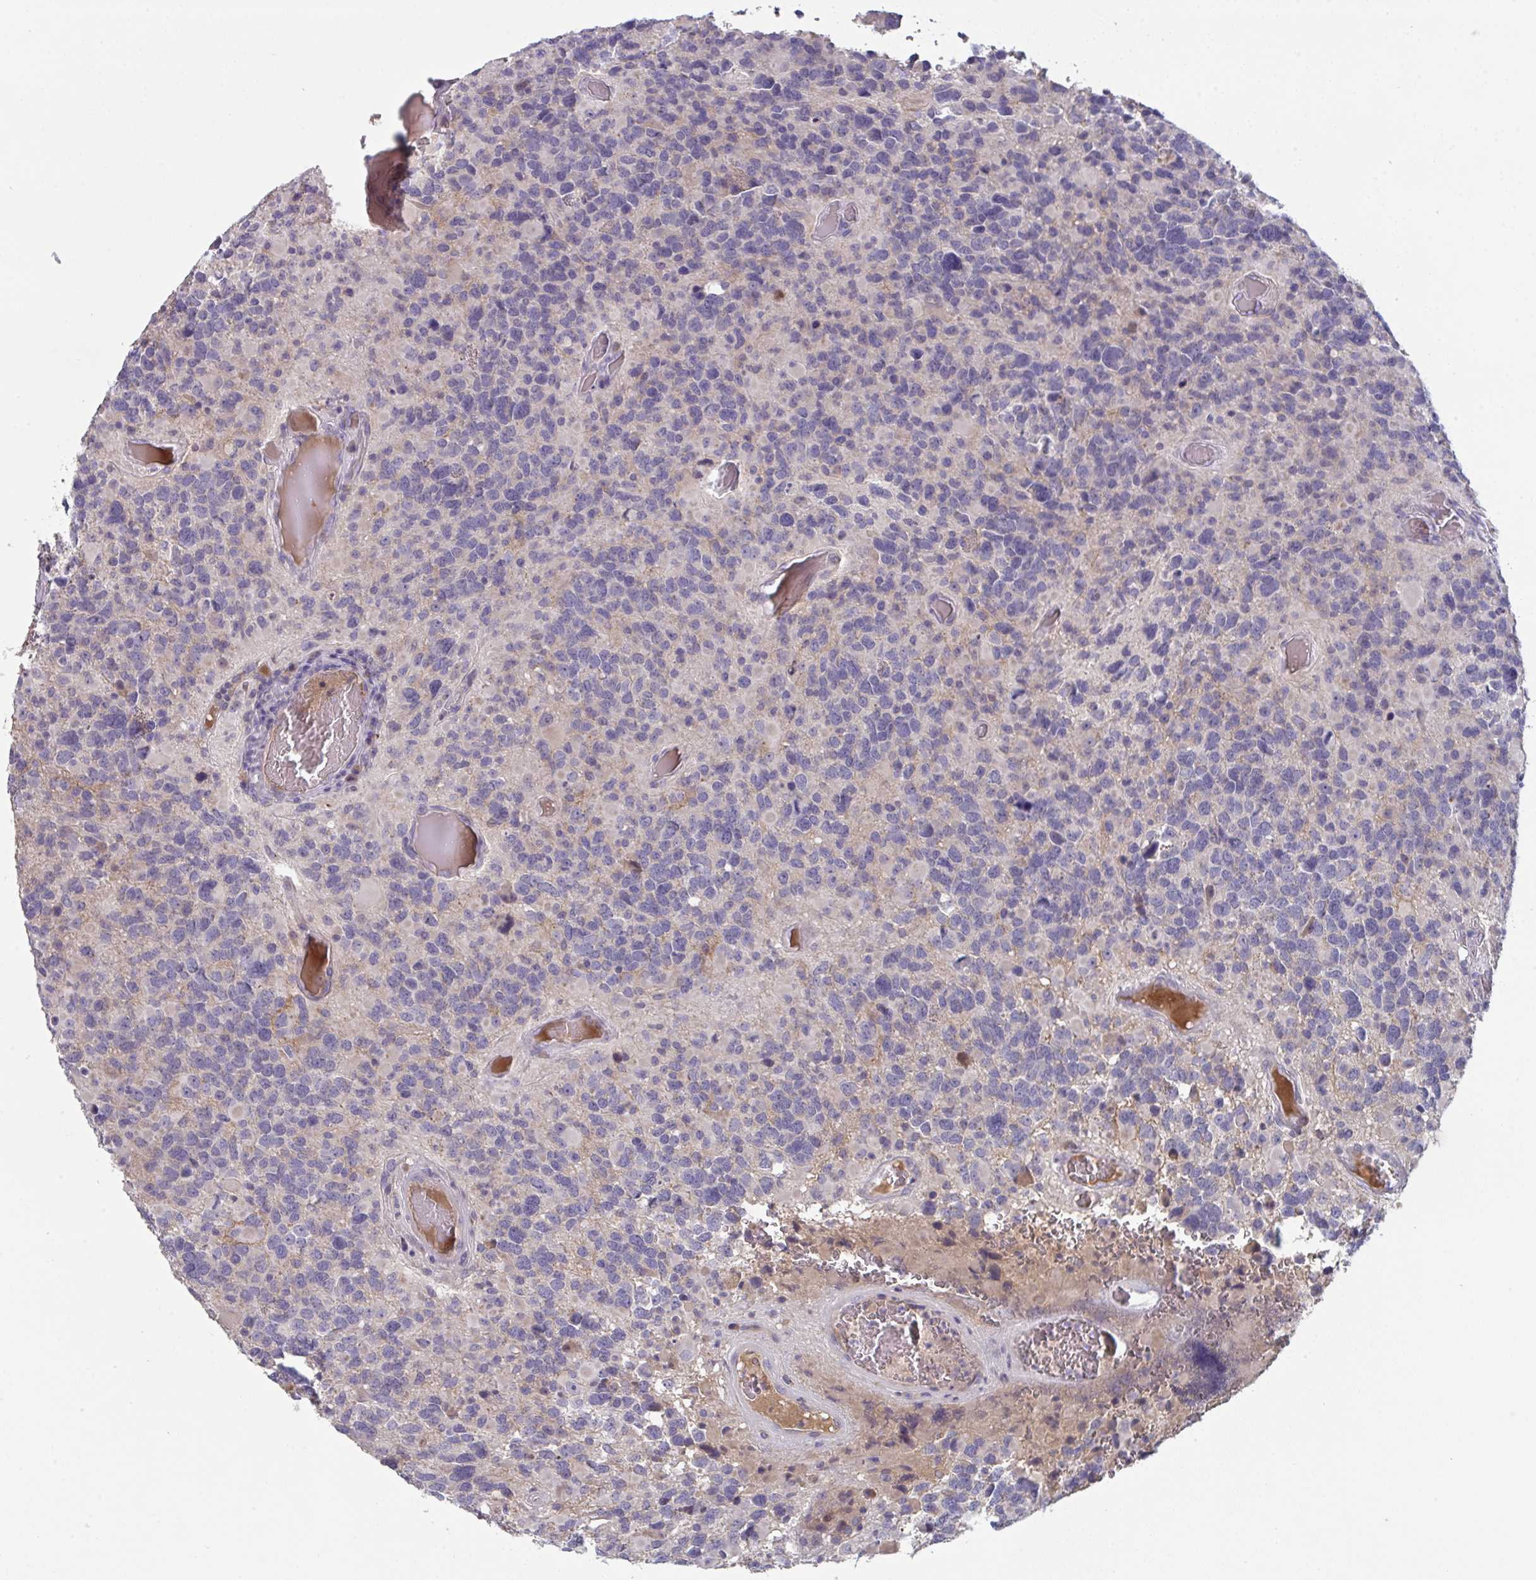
{"staining": {"intensity": "negative", "quantity": "none", "location": "none"}, "tissue": "glioma", "cell_type": "Tumor cells", "image_type": "cancer", "snomed": [{"axis": "morphology", "description": "Glioma, malignant, High grade"}, {"axis": "topography", "description": "Brain"}], "caption": "Immunohistochemistry (IHC) of human malignant high-grade glioma shows no positivity in tumor cells.", "gene": "HGFAC", "patient": {"sex": "female", "age": 40}}